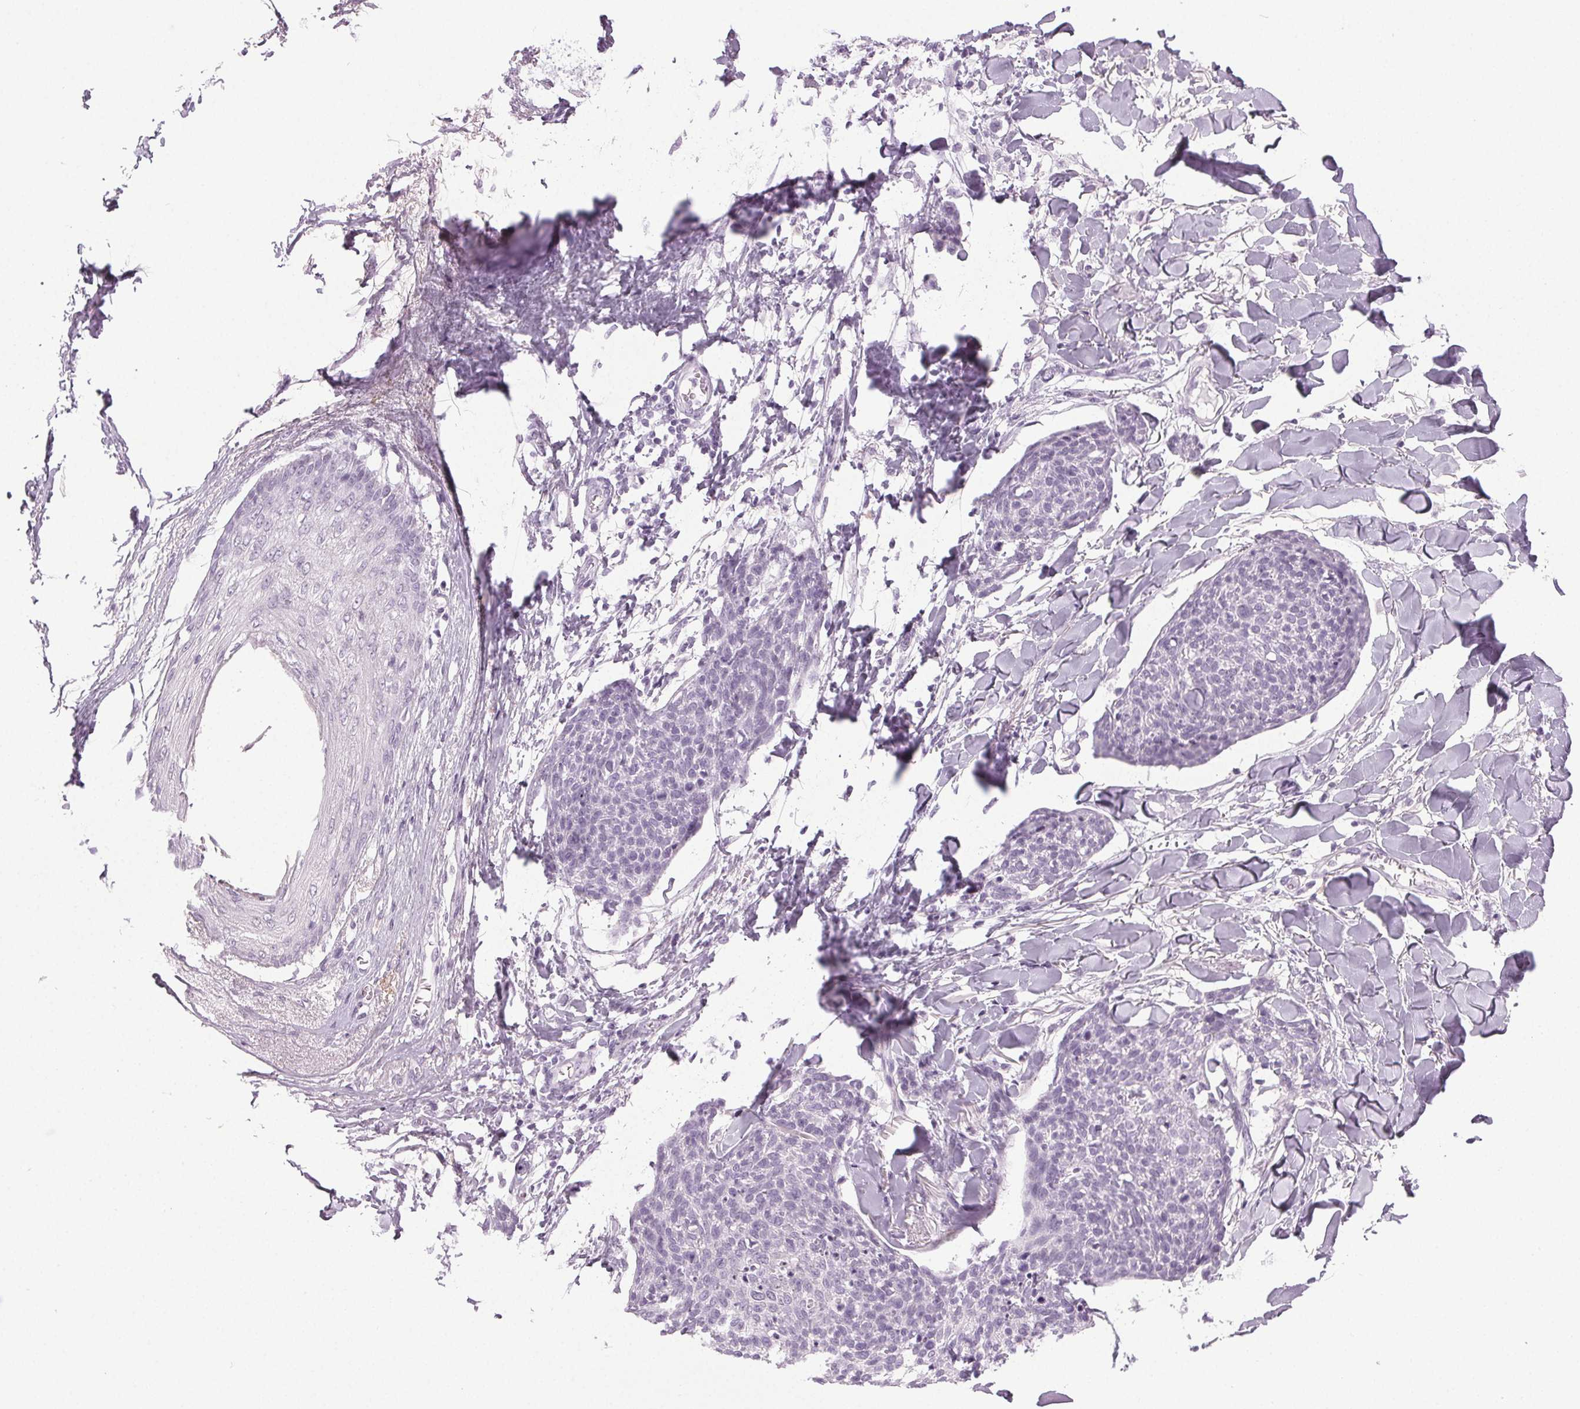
{"staining": {"intensity": "negative", "quantity": "none", "location": "none"}, "tissue": "skin cancer", "cell_type": "Tumor cells", "image_type": "cancer", "snomed": [{"axis": "morphology", "description": "Squamous cell carcinoma, NOS"}, {"axis": "topography", "description": "Skin"}, {"axis": "topography", "description": "Vulva"}], "caption": "A high-resolution image shows IHC staining of skin cancer, which shows no significant positivity in tumor cells. (DAB (3,3'-diaminobenzidine) immunohistochemistry (IHC), high magnification).", "gene": "IGF2BP1", "patient": {"sex": "female", "age": 75}}